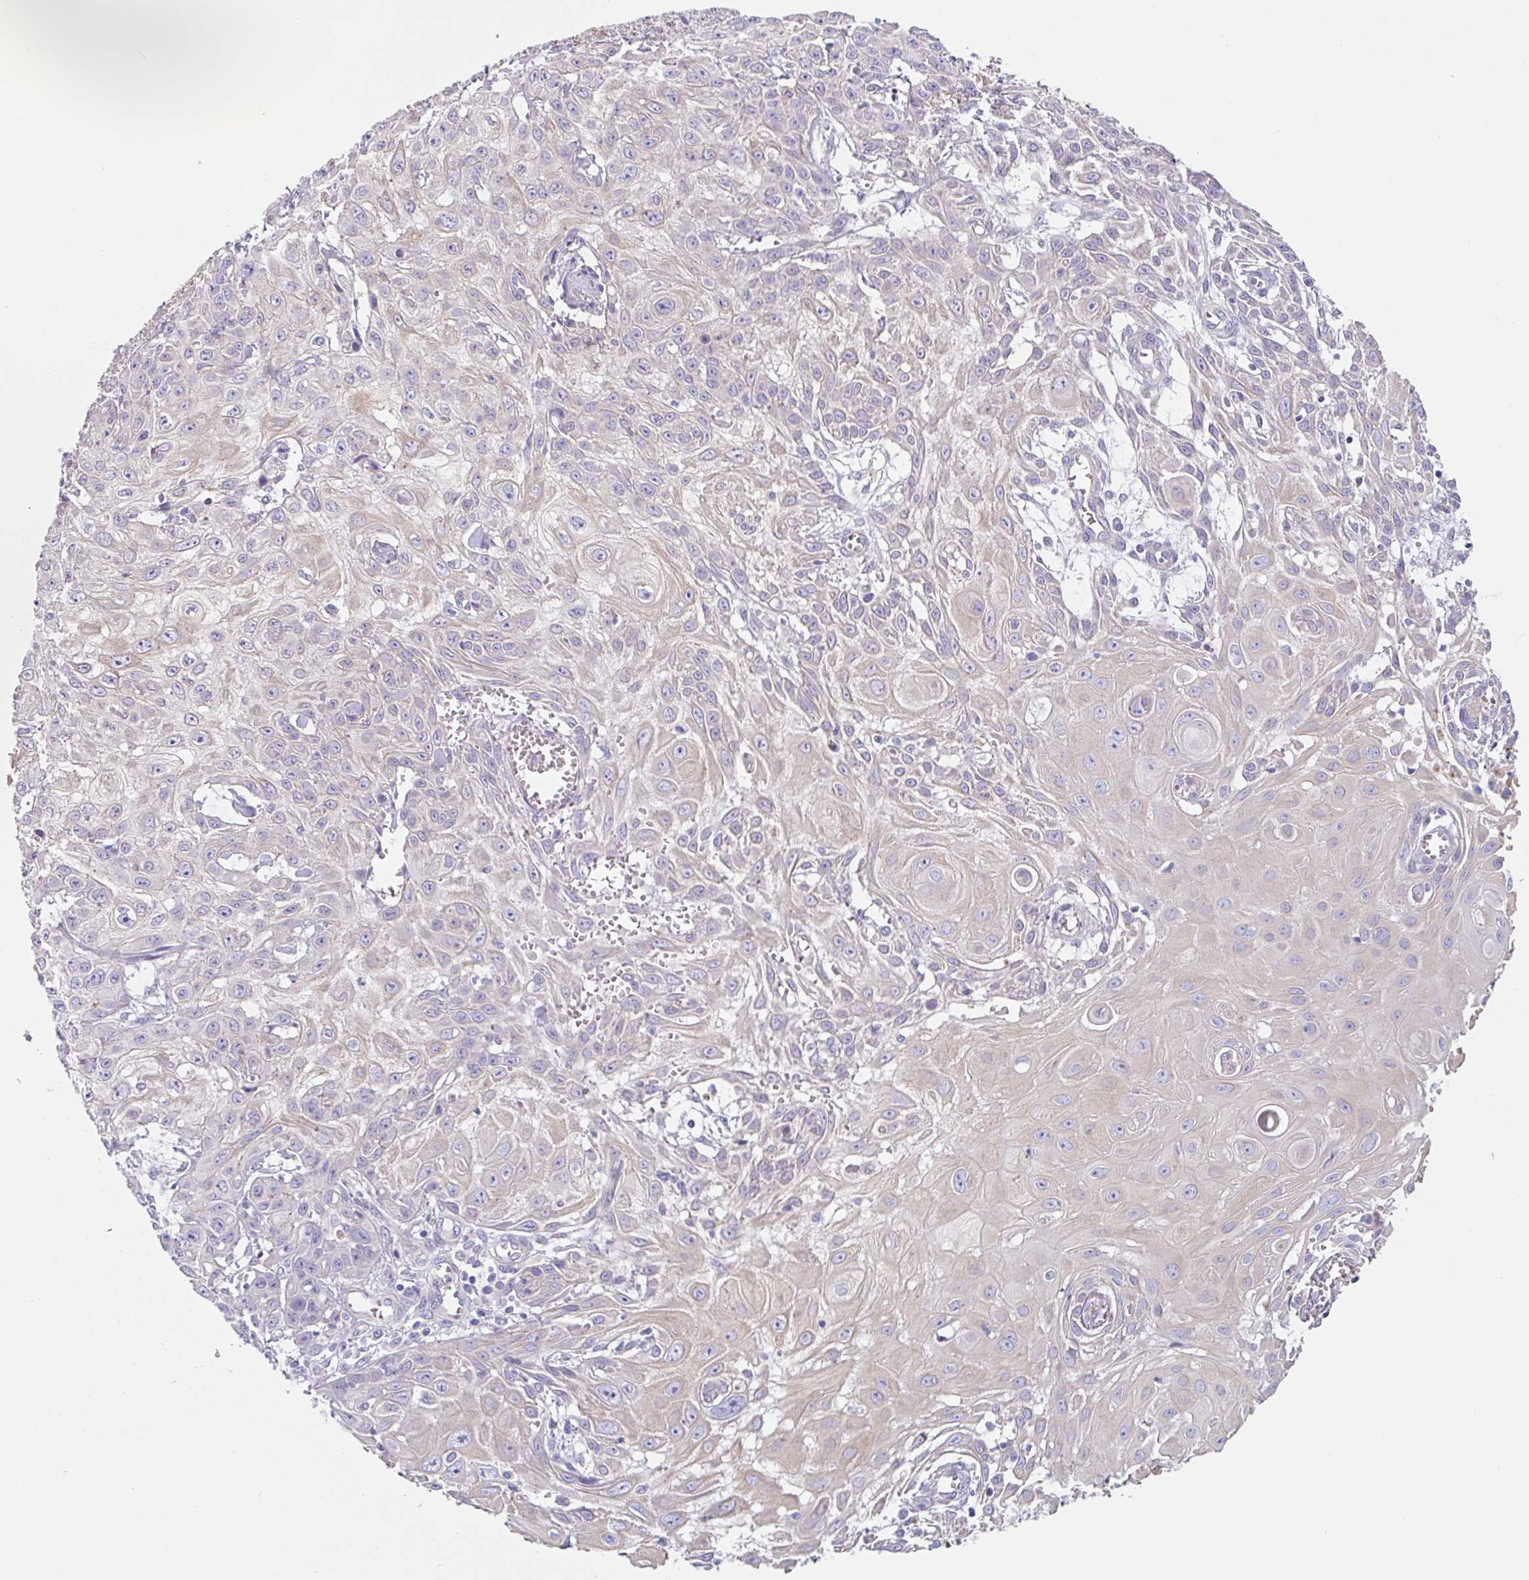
{"staining": {"intensity": "weak", "quantity": "<25%", "location": "cytoplasmic/membranous"}, "tissue": "skin cancer", "cell_type": "Tumor cells", "image_type": "cancer", "snomed": [{"axis": "morphology", "description": "Squamous cell carcinoma, NOS"}, {"axis": "topography", "description": "Skin"}, {"axis": "topography", "description": "Vulva"}], "caption": "Photomicrograph shows no protein staining in tumor cells of skin cancer tissue.", "gene": "LENG9", "patient": {"sex": "female", "age": 71}}